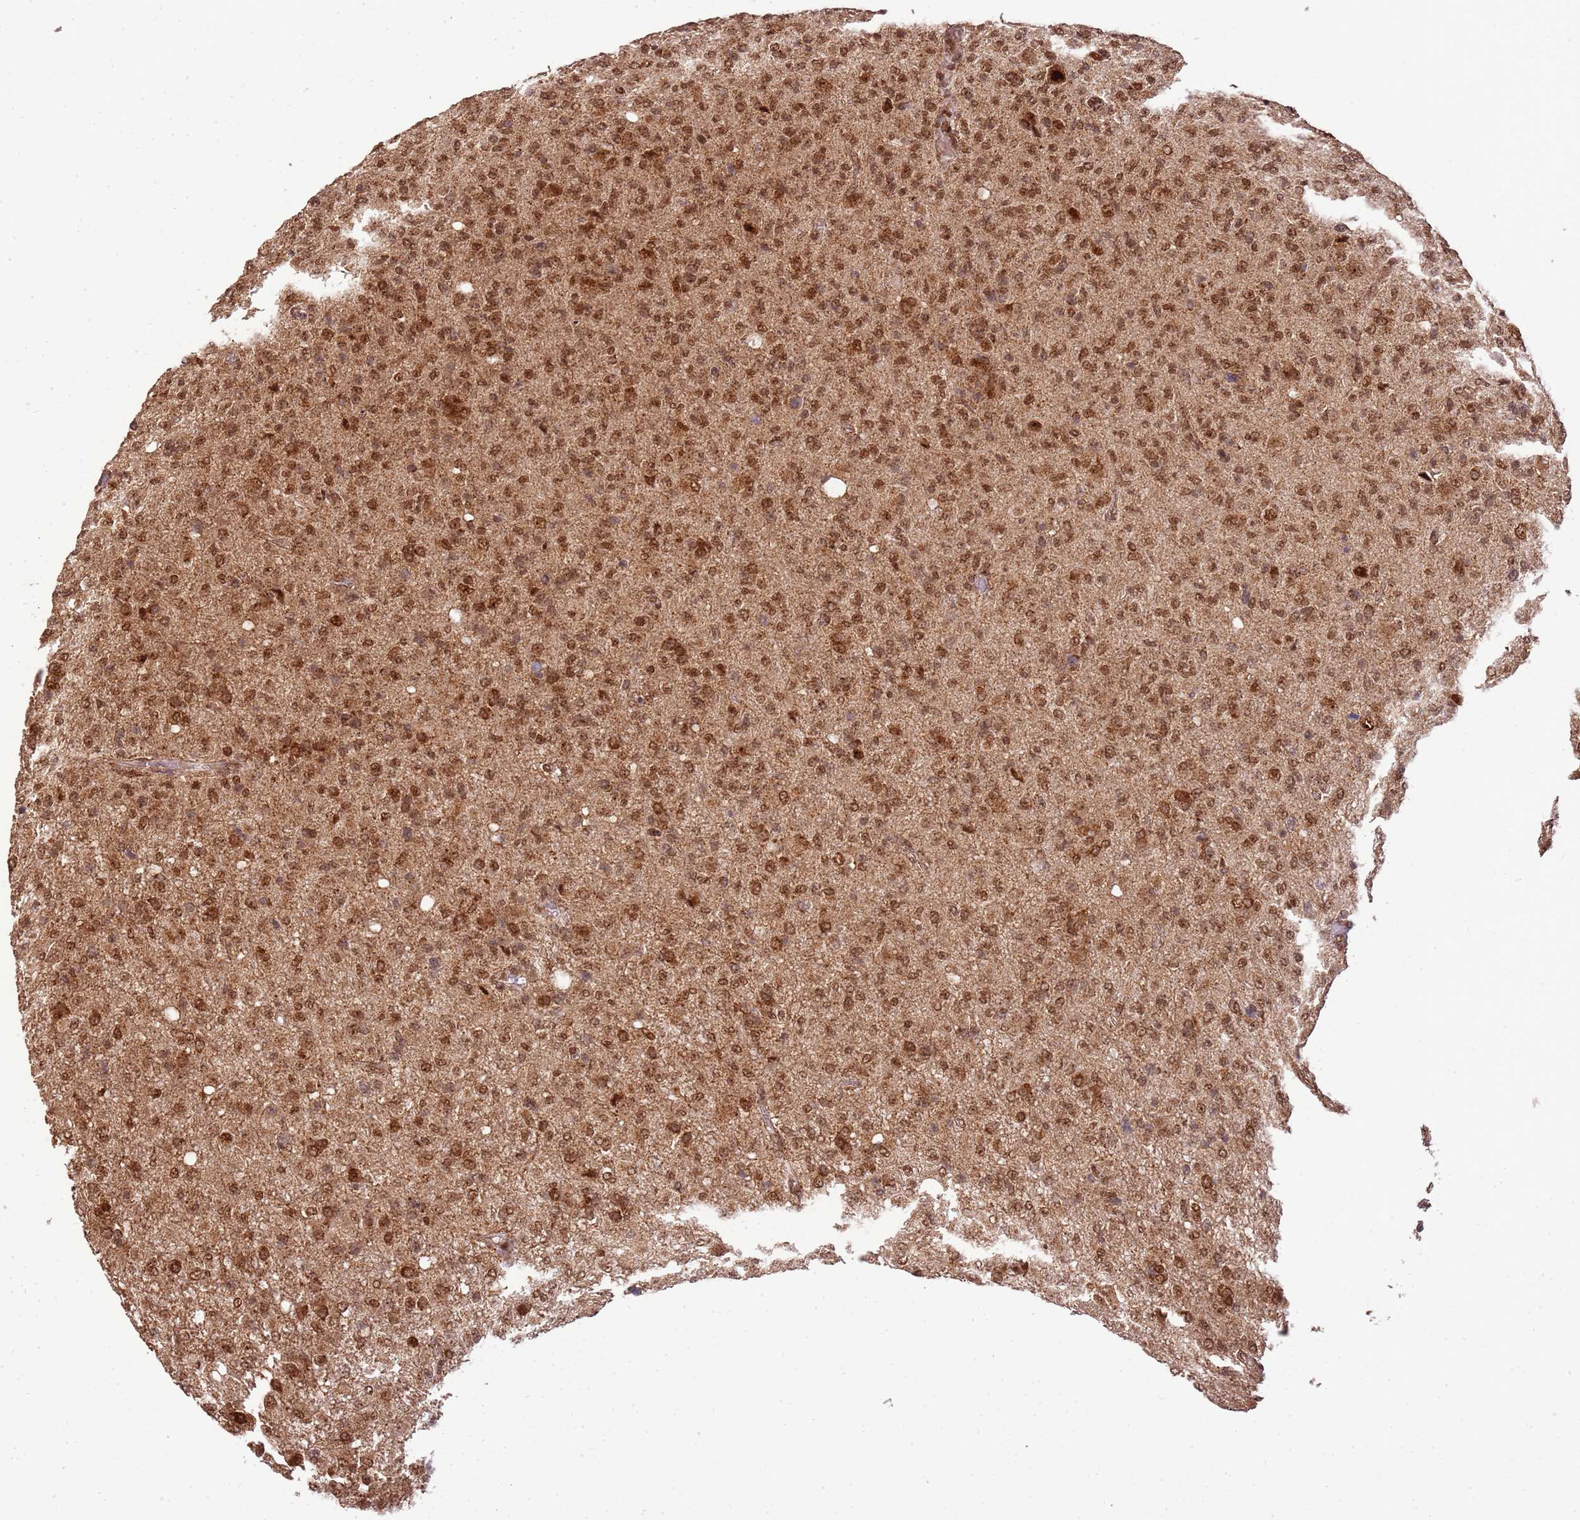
{"staining": {"intensity": "moderate", "quantity": ">75%", "location": "cytoplasmic/membranous,nuclear"}, "tissue": "glioma", "cell_type": "Tumor cells", "image_type": "cancer", "snomed": [{"axis": "morphology", "description": "Glioma, malignant, High grade"}, {"axis": "topography", "description": "Brain"}], "caption": "The micrograph reveals a brown stain indicating the presence of a protein in the cytoplasmic/membranous and nuclear of tumor cells in glioma.", "gene": "PEX14", "patient": {"sex": "female", "age": 57}}